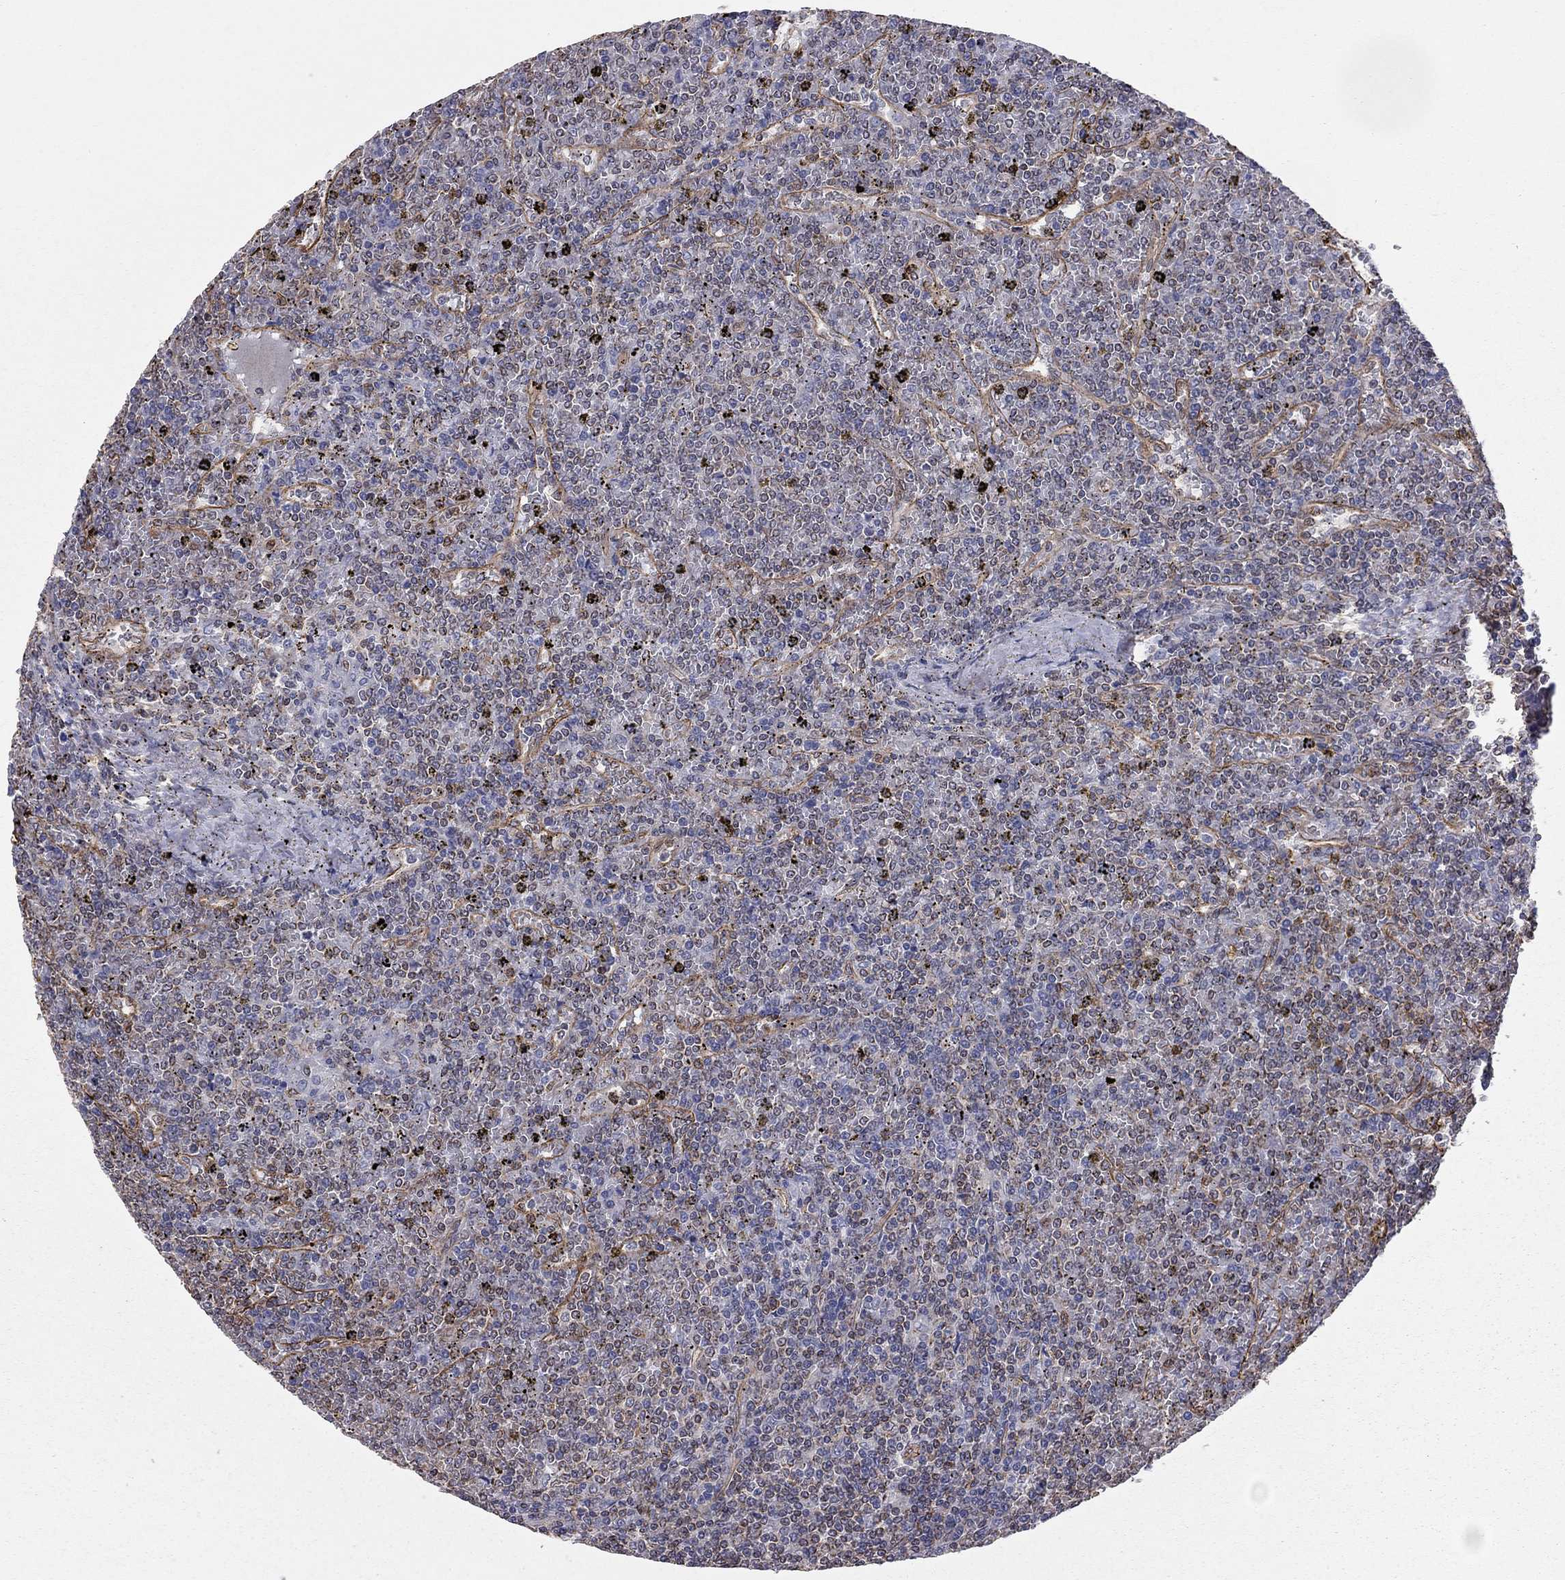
{"staining": {"intensity": "negative", "quantity": "none", "location": "none"}, "tissue": "lymphoma", "cell_type": "Tumor cells", "image_type": "cancer", "snomed": [{"axis": "morphology", "description": "Malignant lymphoma, non-Hodgkin's type, Low grade"}, {"axis": "topography", "description": "Spleen"}], "caption": "Photomicrograph shows no significant protein positivity in tumor cells of lymphoma. (DAB (3,3'-diaminobenzidine) immunohistochemistry (IHC) with hematoxylin counter stain).", "gene": "BICDL2", "patient": {"sex": "female", "age": 19}}